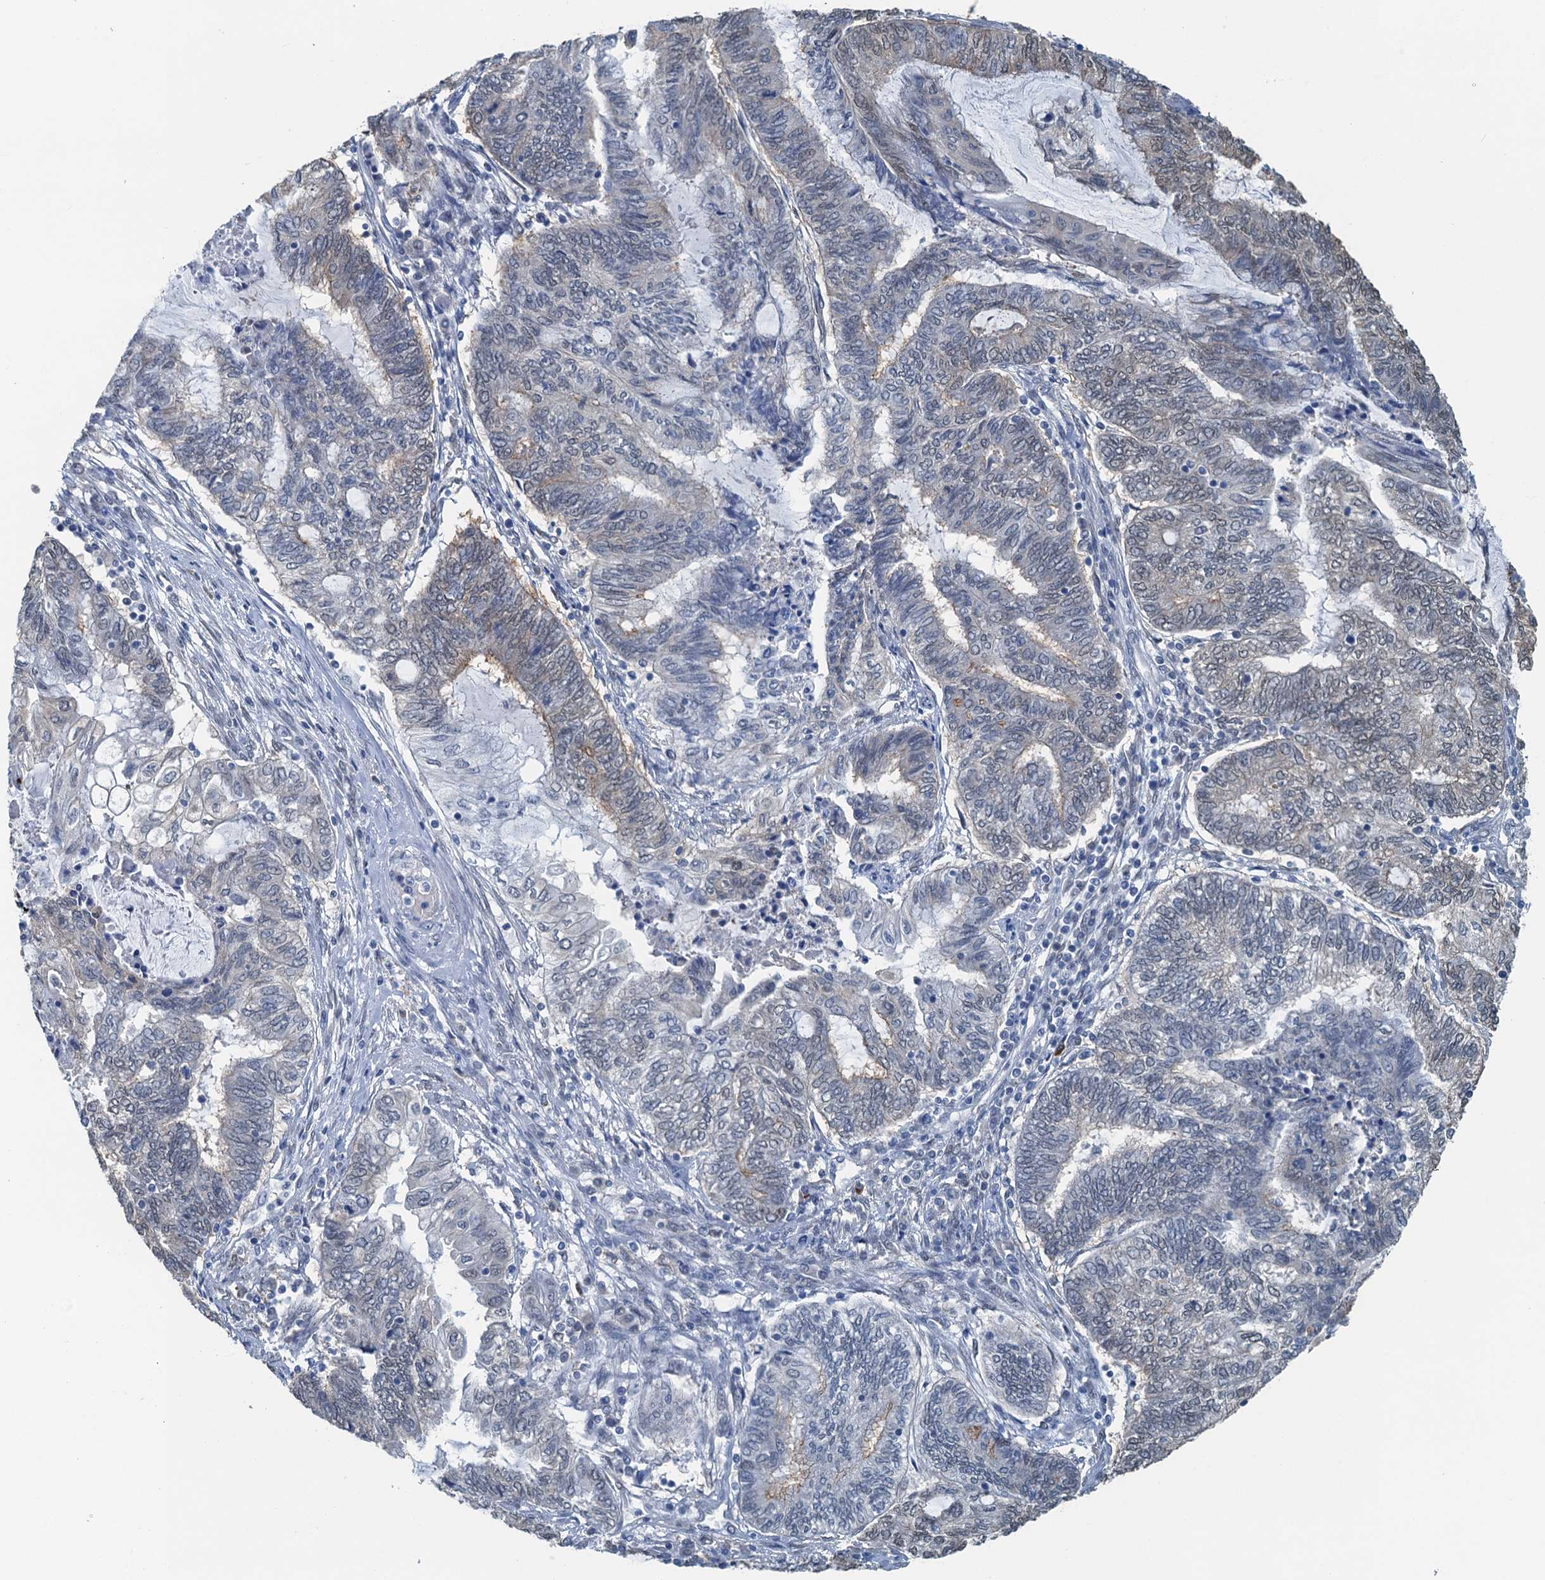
{"staining": {"intensity": "negative", "quantity": "none", "location": "none"}, "tissue": "endometrial cancer", "cell_type": "Tumor cells", "image_type": "cancer", "snomed": [{"axis": "morphology", "description": "Adenocarcinoma, NOS"}, {"axis": "topography", "description": "Uterus"}, {"axis": "topography", "description": "Endometrium"}], "caption": "Photomicrograph shows no protein expression in tumor cells of endometrial adenocarcinoma tissue. (DAB (3,3'-diaminobenzidine) immunohistochemistry (IHC) visualized using brightfield microscopy, high magnification).", "gene": "AHCY", "patient": {"sex": "female", "age": 70}}